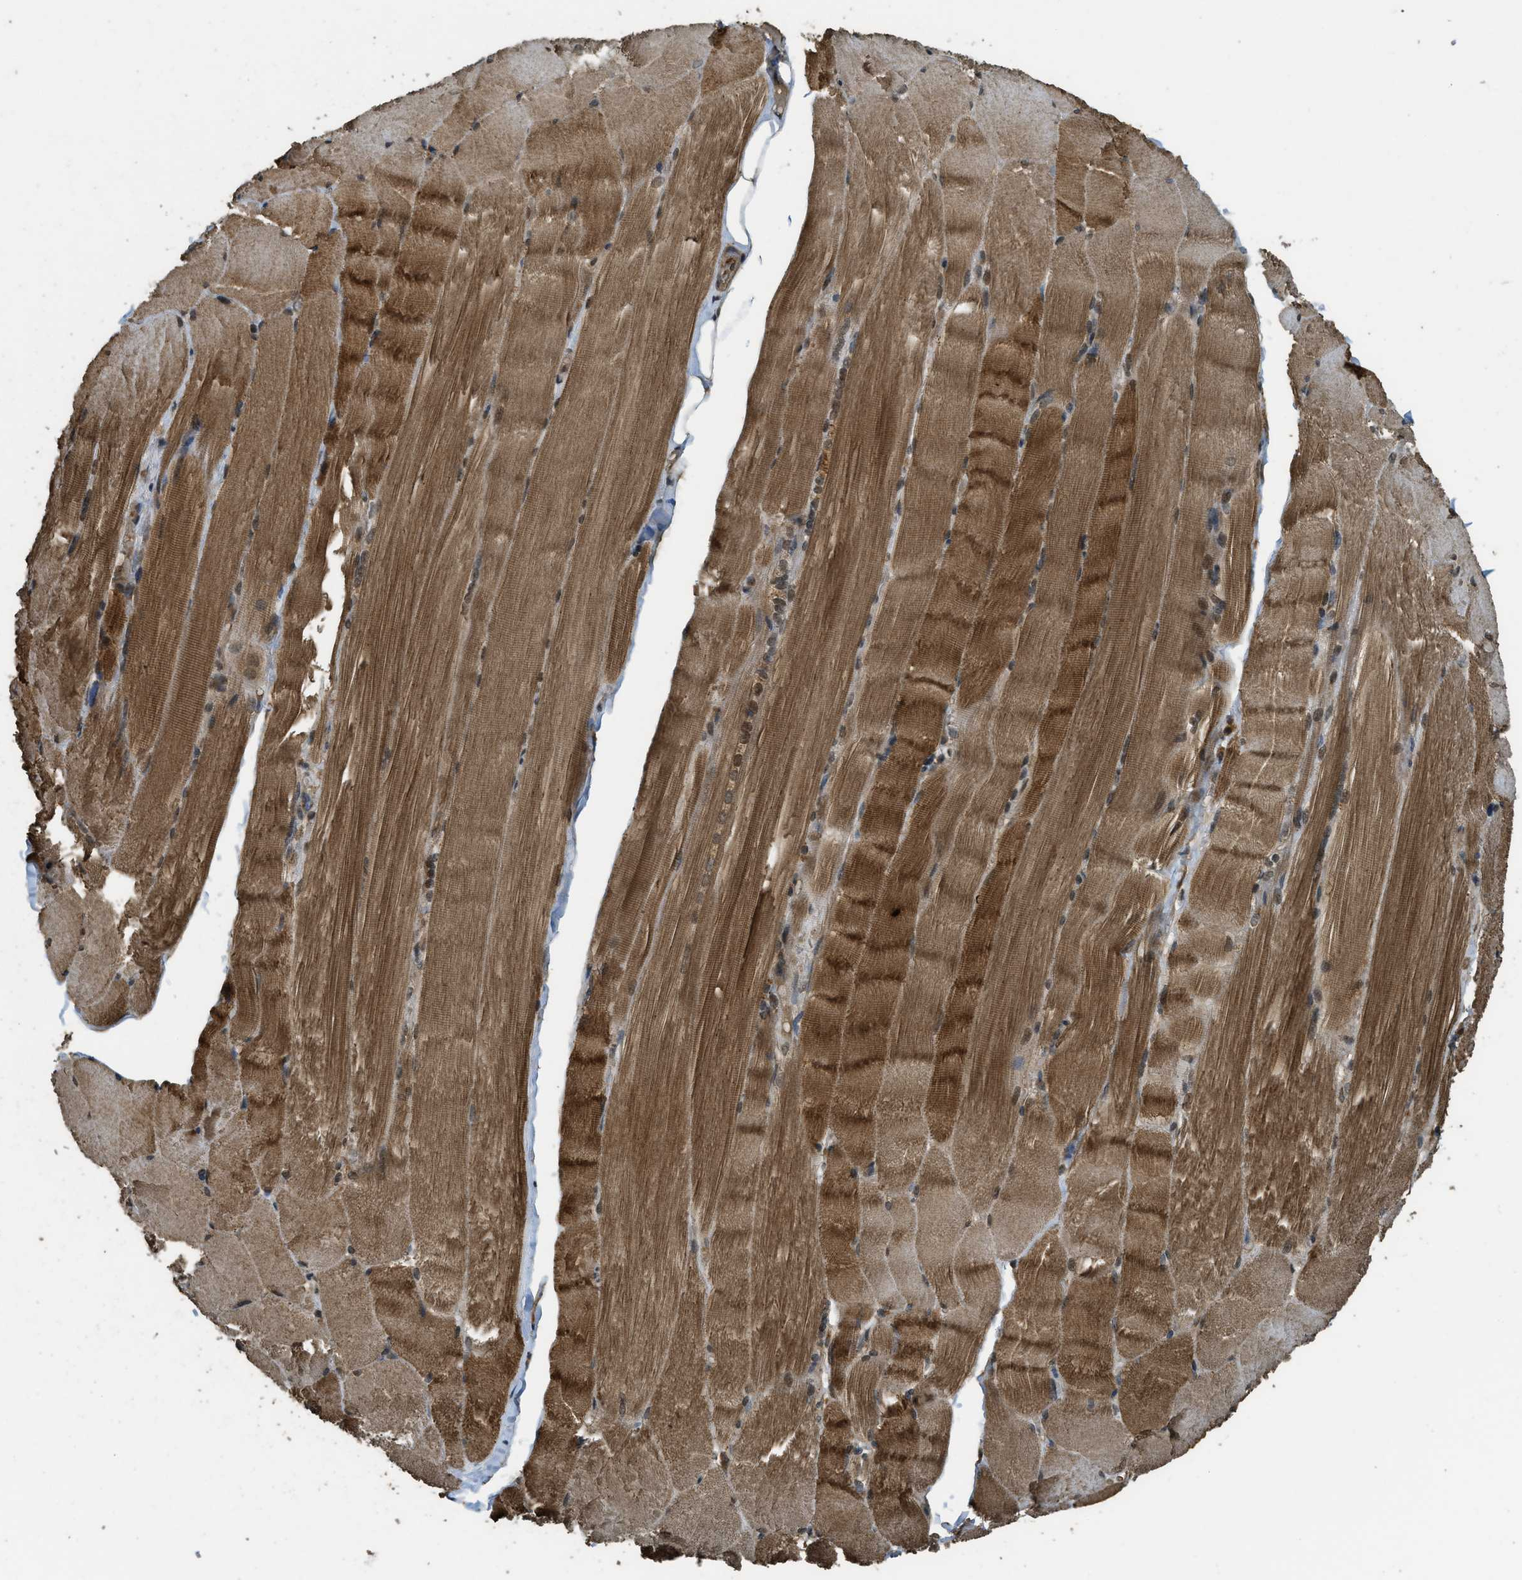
{"staining": {"intensity": "strong", "quantity": ">75%", "location": "cytoplasmic/membranous"}, "tissue": "skeletal muscle", "cell_type": "Myocytes", "image_type": "normal", "snomed": [{"axis": "morphology", "description": "Normal tissue, NOS"}, {"axis": "topography", "description": "Skin"}, {"axis": "topography", "description": "Skeletal muscle"}], "caption": "This micrograph displays immunohistochemistry staining of normal human skeletal muscle, with high strong cytoplasmic/membranous expression in approximately >75% of myocytes.", "gene": "PPP6R3", "patient": {"sex": "male", "age": 83}}